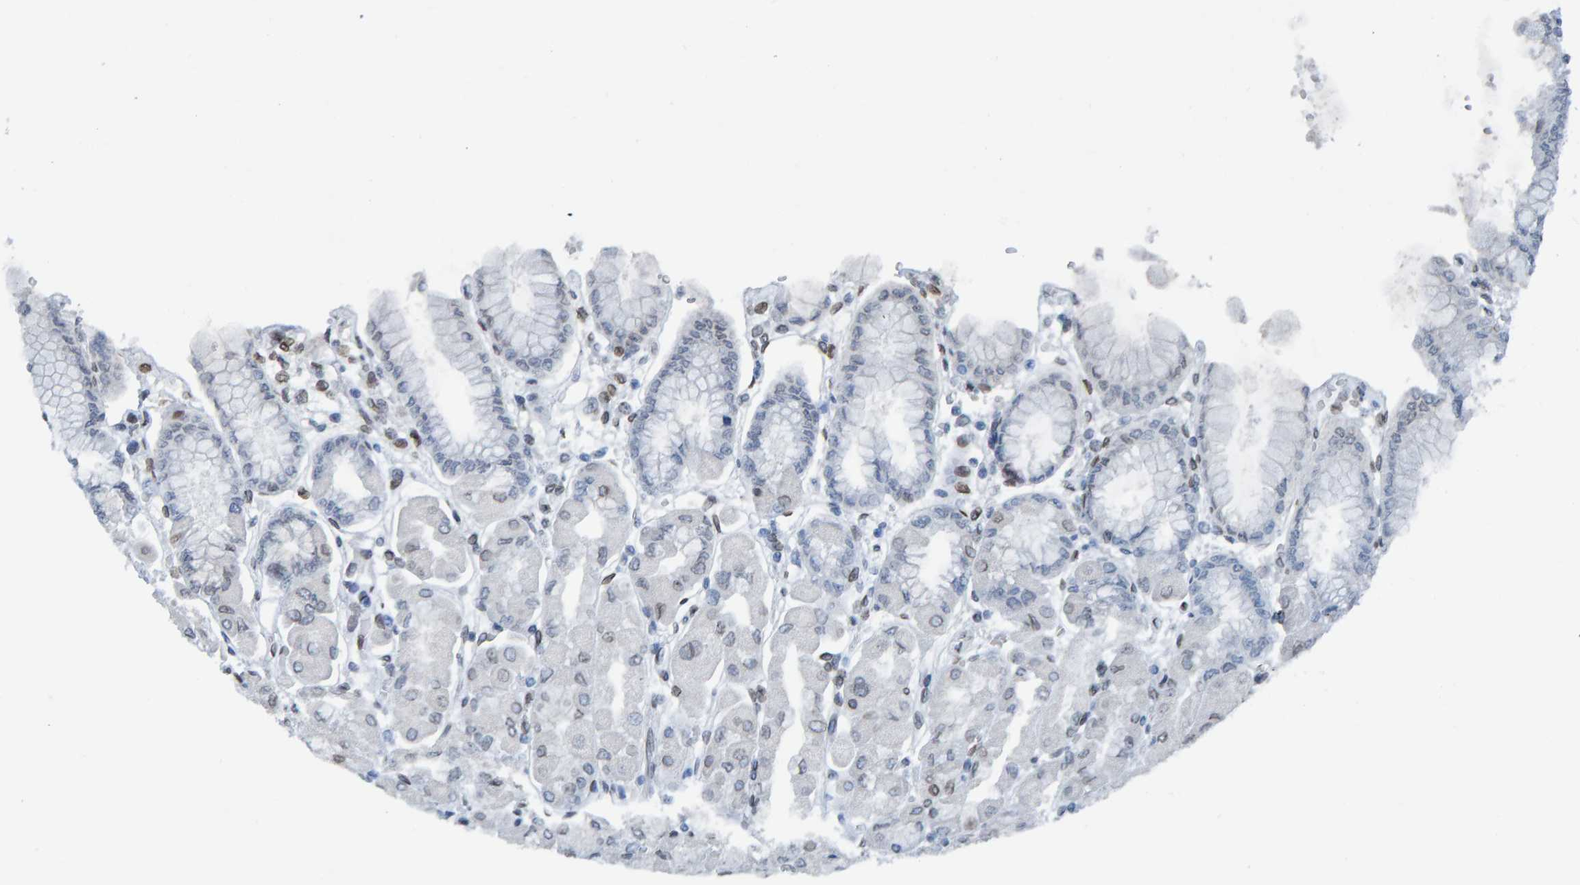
{"staining": {"intensity": "moderate", "quantity": "<25%", "location": "cytoplasmic/membranous,nuclear"}, "tissue": "stomach", "cell_type": "Glandular cells", "image_type": "normal", "snomed": [{"axis": "morphology", "description": "Normal tissue, NOS"}, {"axis": "topography", "description": "Stomach, upper"}], "caption": "A micrograph showing moderate cytoplasmic/membranous,nuclear expression in about <25% of glandular cells in benign stomach, as visualized by brown immunohistochemical staining.", "gene": "LMNB2", "patient": {"sex": "female", "age": 56}}